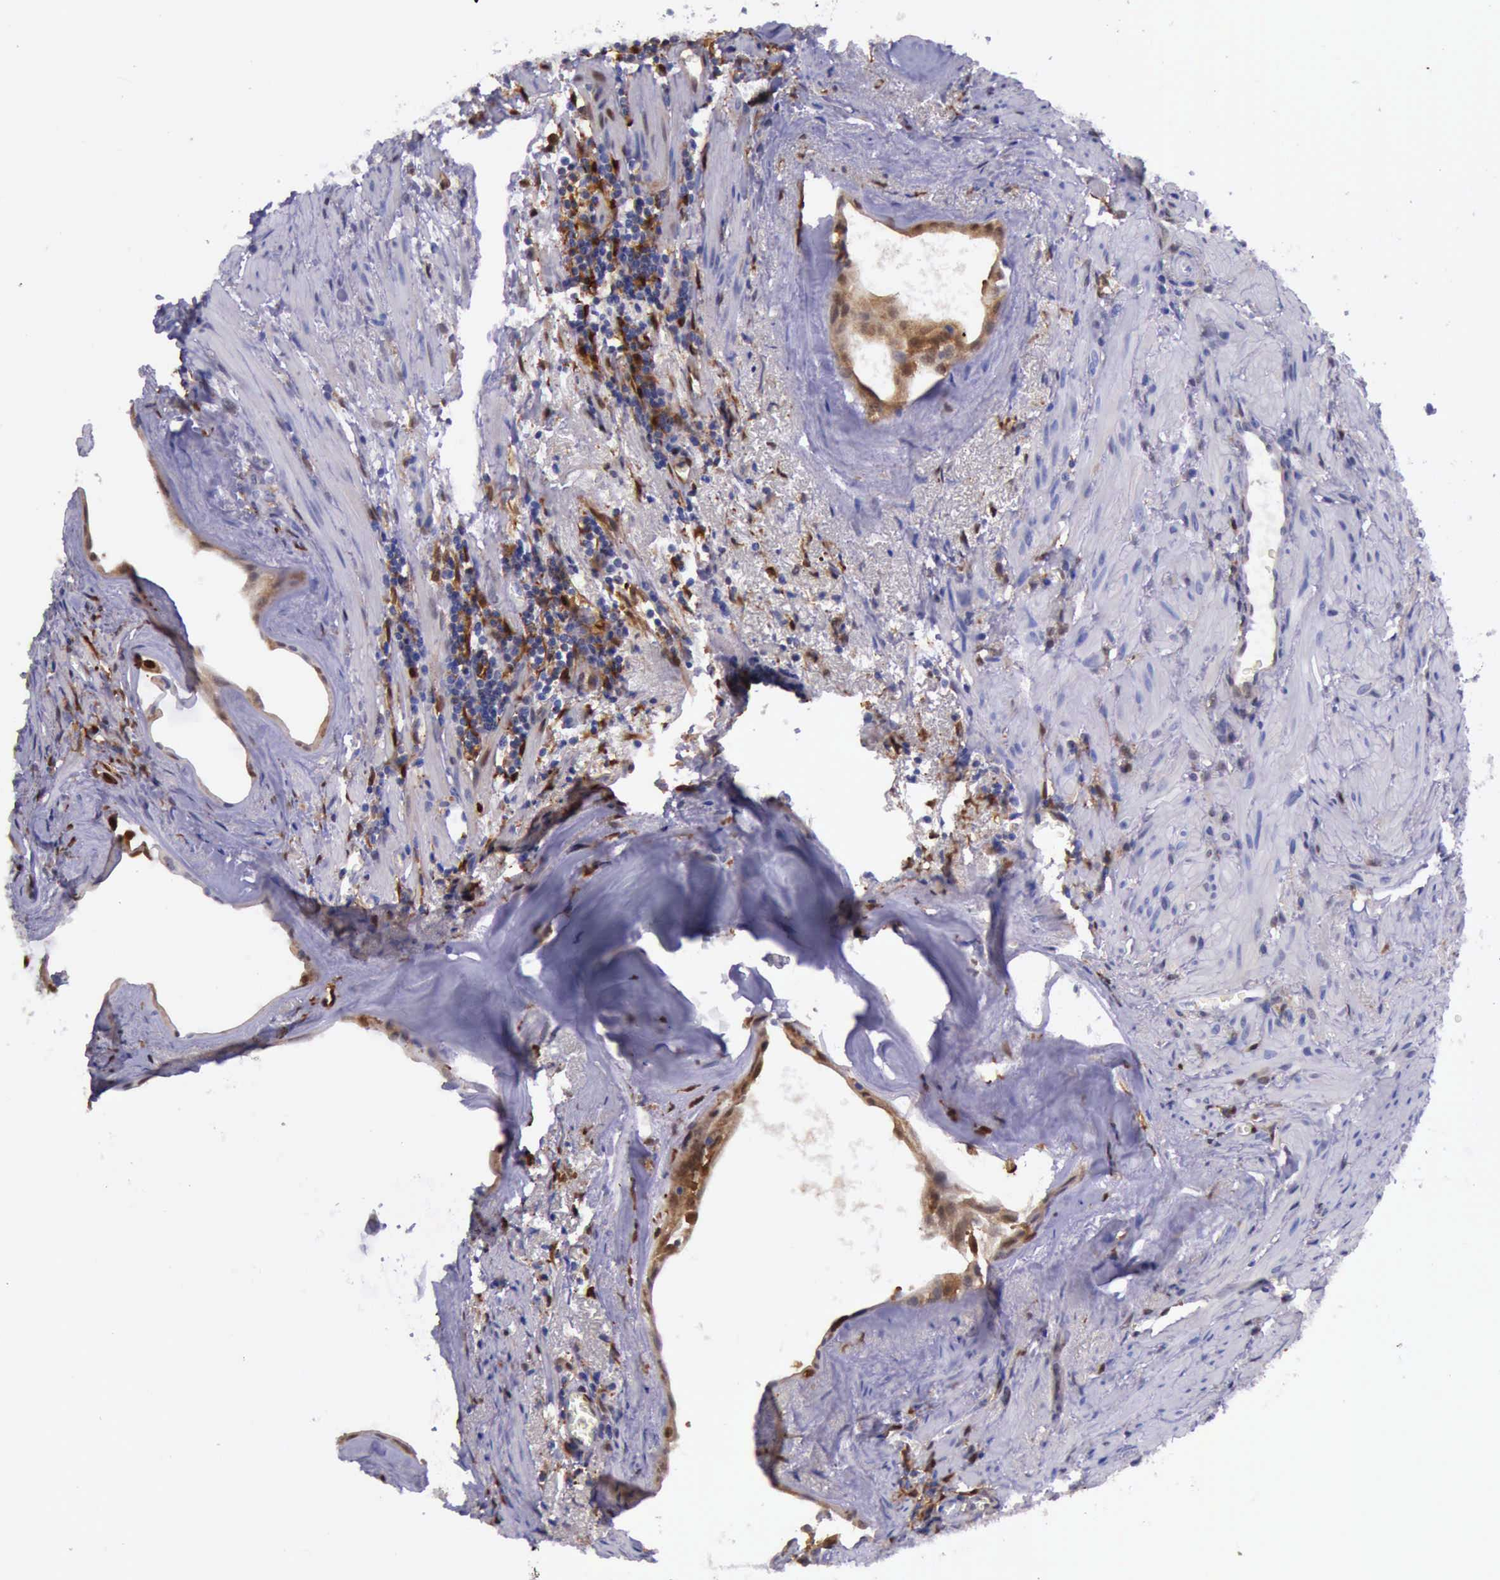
{"staining": {"intensity": "moderate", "quantity": "<25%", "location": "cytoplasmic/membranous,nuclear"}, "tissue": "prostate cancer", "cell_type": "Tumor cells", "image_type": "cancer", "snomed": [{"axis": "morphology", "description": "Adenocarcinoma, Medium grade"}, {"axis": "topography", "description": "Prostate"}], "caption": "A high-resolution micrograph shows immunohistochemistry (IHC) staining of prostate cancer, which shows moderate cytoplasmic/membranous and nuclear positivity in approximately <25% of tumor cells.", "gene": "TYMP", "patient": {"sex": "male", "age": 64}}